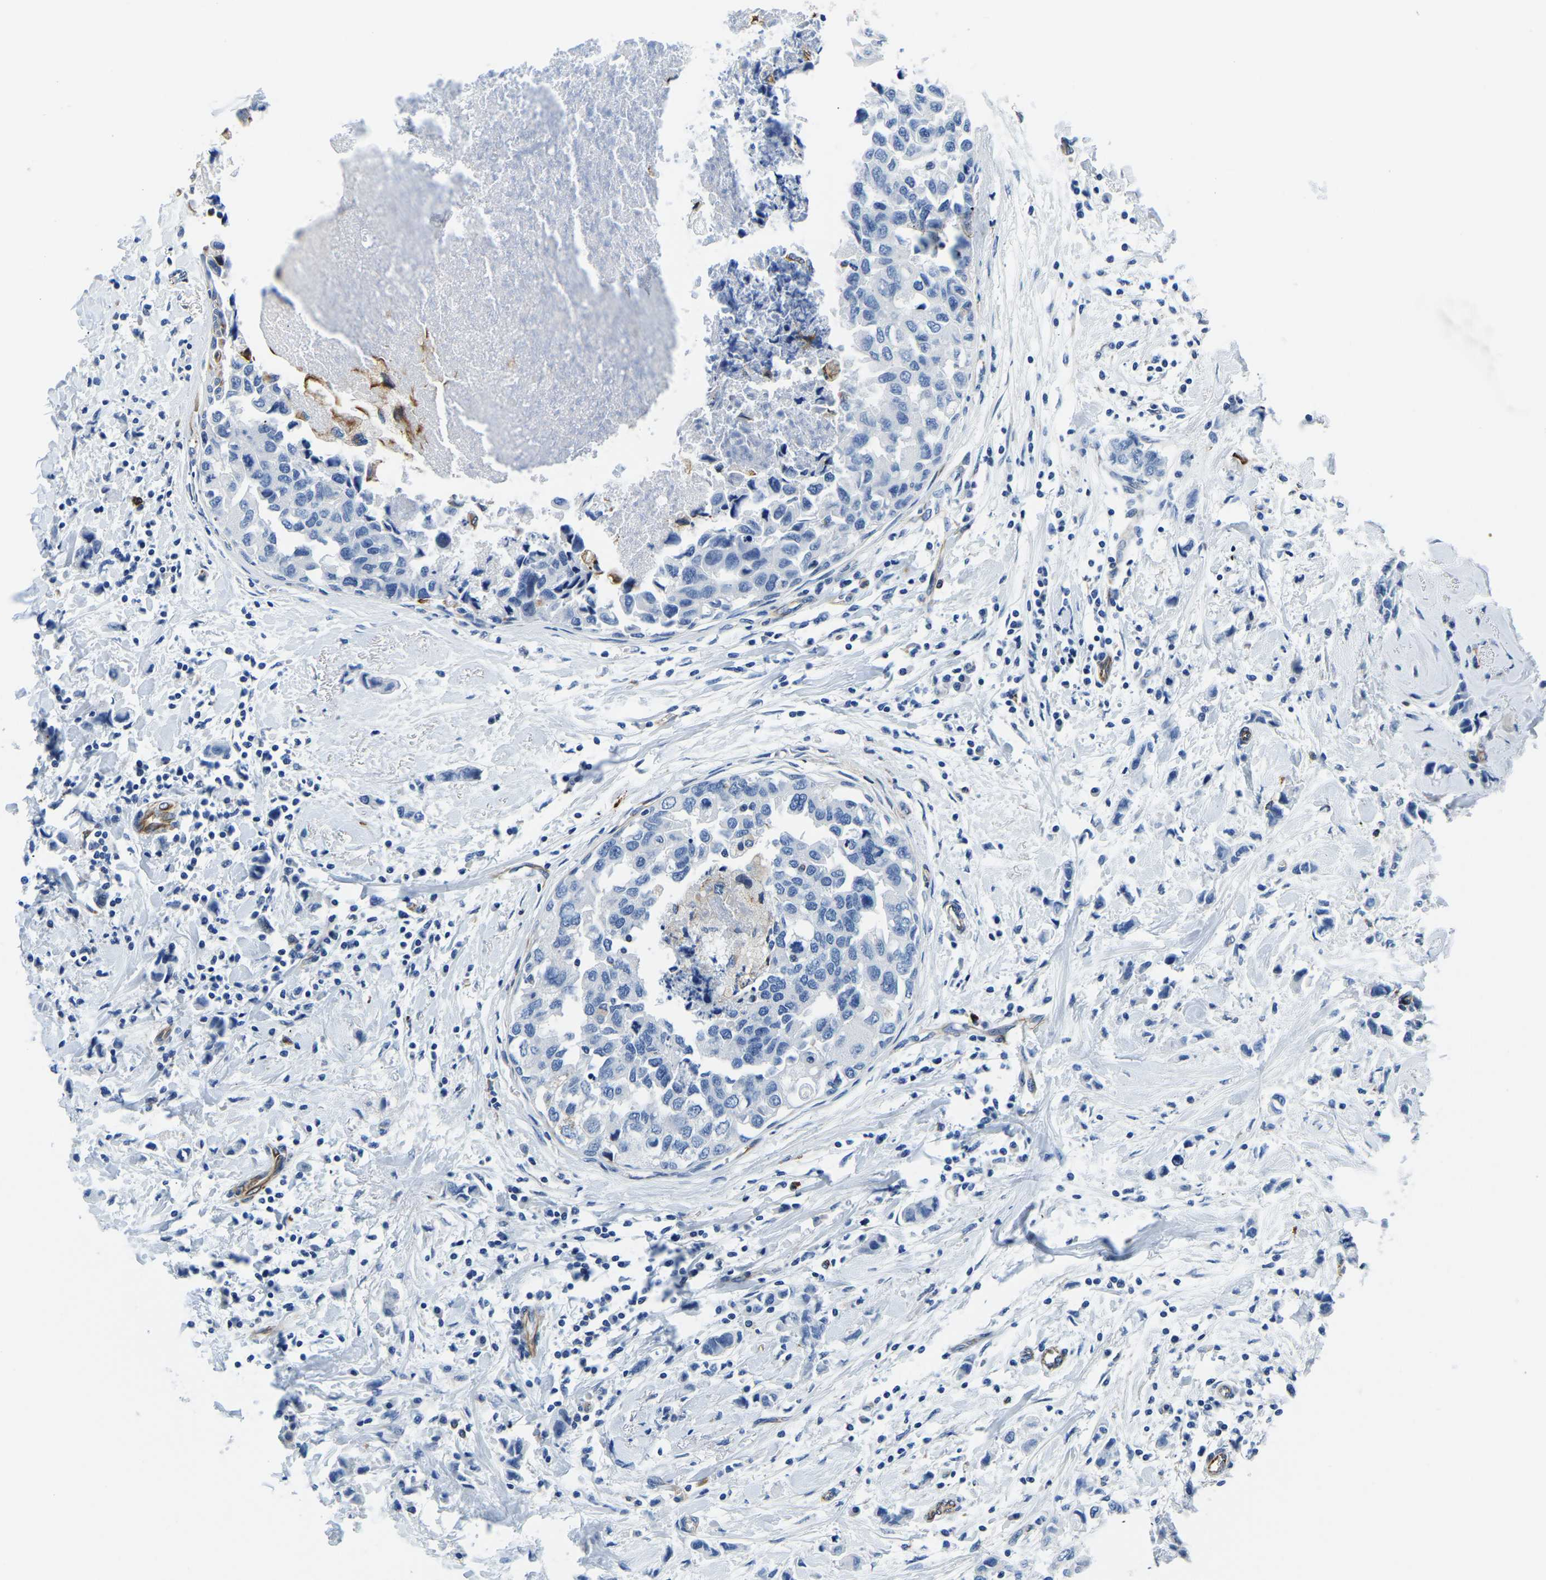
{"staining": {"intensity": "negative", "quantity": "none", "location": "none"}, "tissue": "breast cancer", "cell_type": "Tumor cells", "image_type": "cancer", "snomed": [{"axis": "morphology", "description": "Normal tissue, NOS"}, {"axis": "morphology", "description": "Duct carcinoma"}, {"axis": "topography", "description": "Breast"}], "caption": "This photomicrograph is of infiltrating ductal carcinoma (breast) stained with immunohistochemistry to label a protein in brown with the nuclei are counter-stained blue. There is no positivity in tumor cells. (IHC, brightfield microscopy, high magnification).", "gene": "MS4A3", "patient": {"sex": "female", "age": 50}}